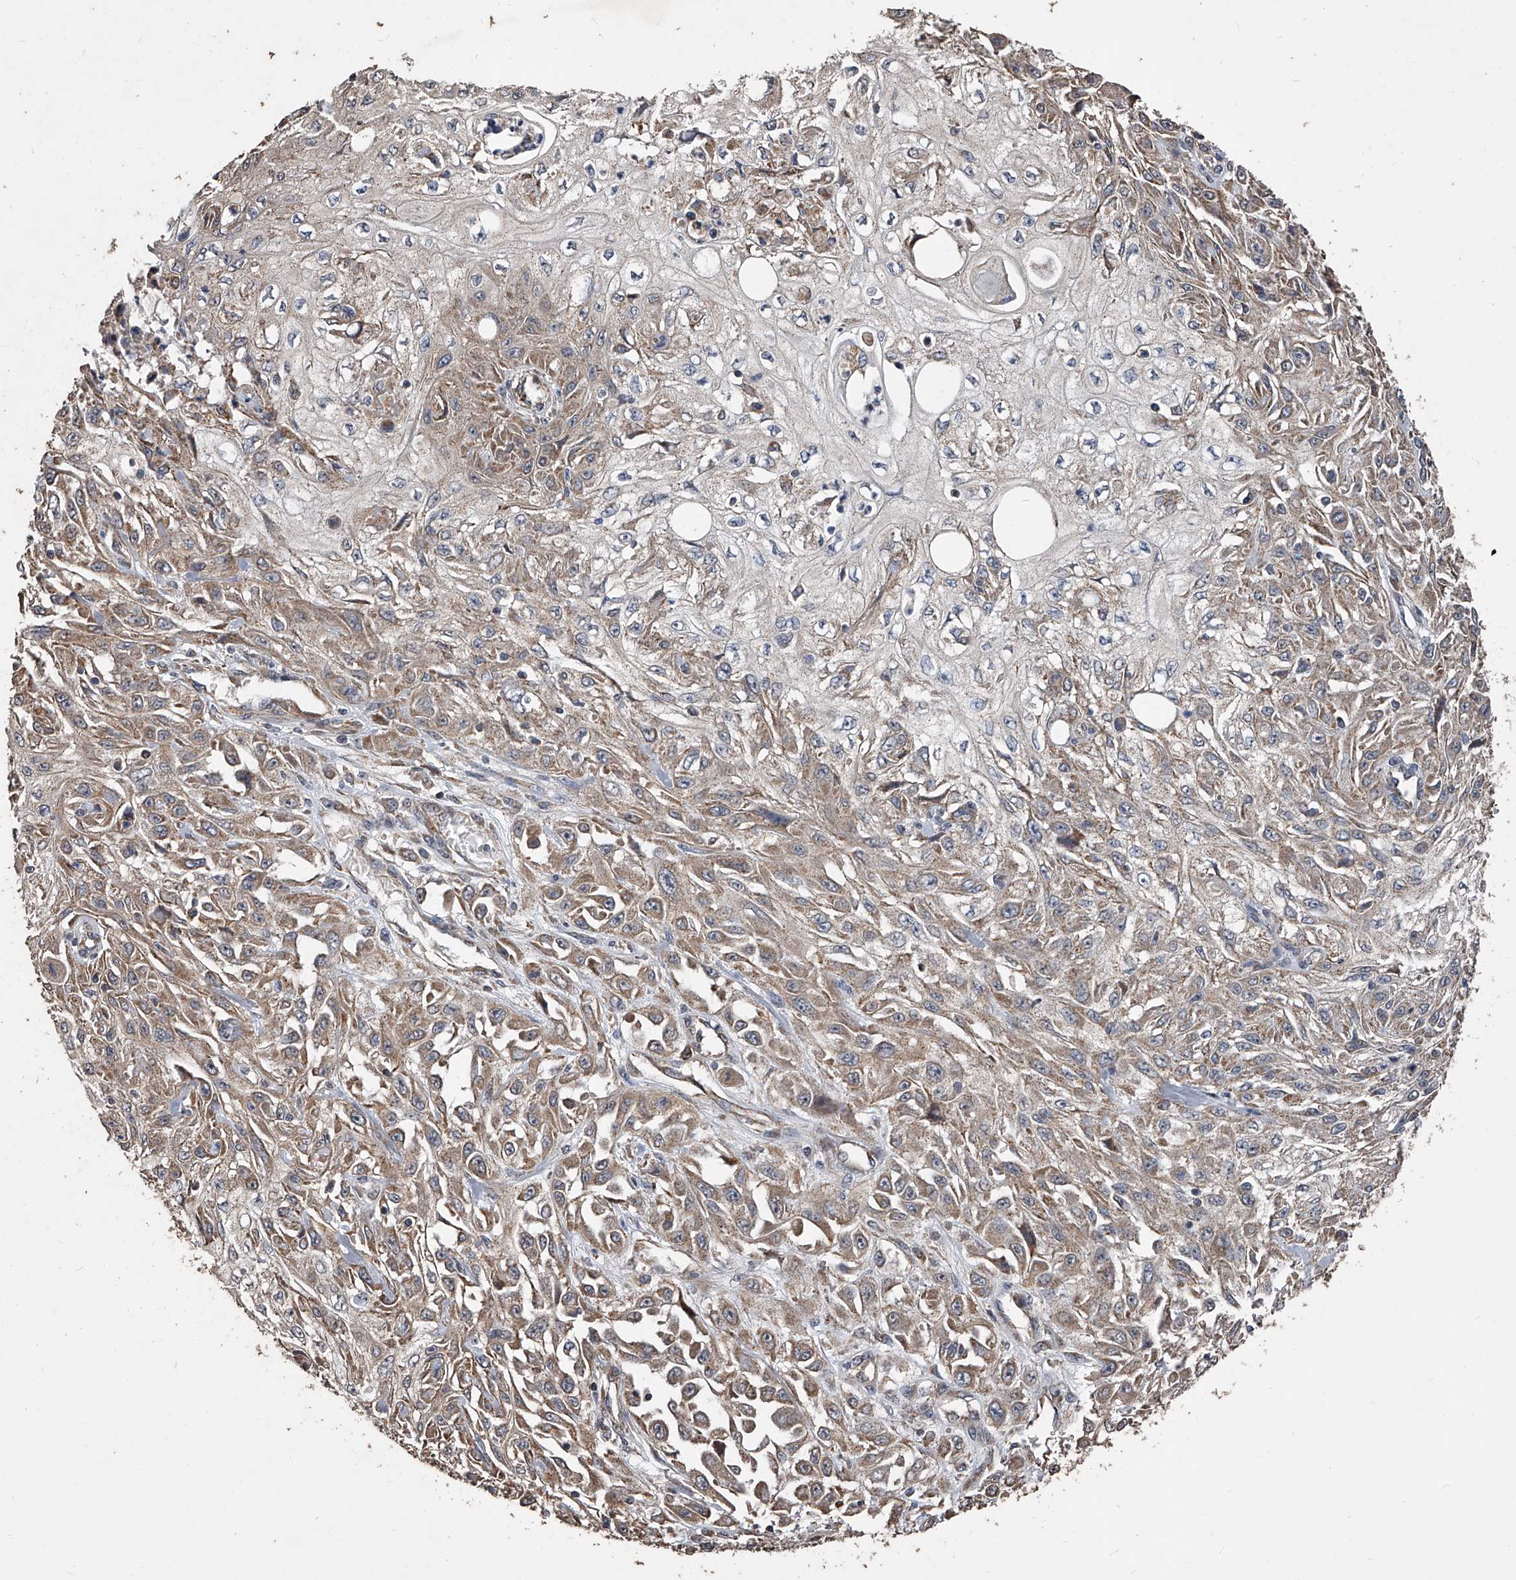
{"staining": {"intensity": "moderate", "quantity": ">75%", "location": "cytoplasmic/membranous"}, "tissue": "skin cancer", "cell_type": "Tumor cells", "image_type": "cancer", "snomed": [{"axis": "morphology", "description": "Squamous cell carcinoma, NOS"}, {"axis": "morphology", "description": "Squamous cell carcinoma, metastatic, NOS"}, {"axis": "topography", "description": "Skin"}, {"axis": "topography", "description": "Lymph node"}], "caption": "Squamous cell carcinoma (skin) stained for a protein (brown) demonstrates moderate cytoplasmic/membranous positive expression in about >75% of tumor cells.", "gene": "LTV1", "patient": {"sex": "male", "age": 75}}